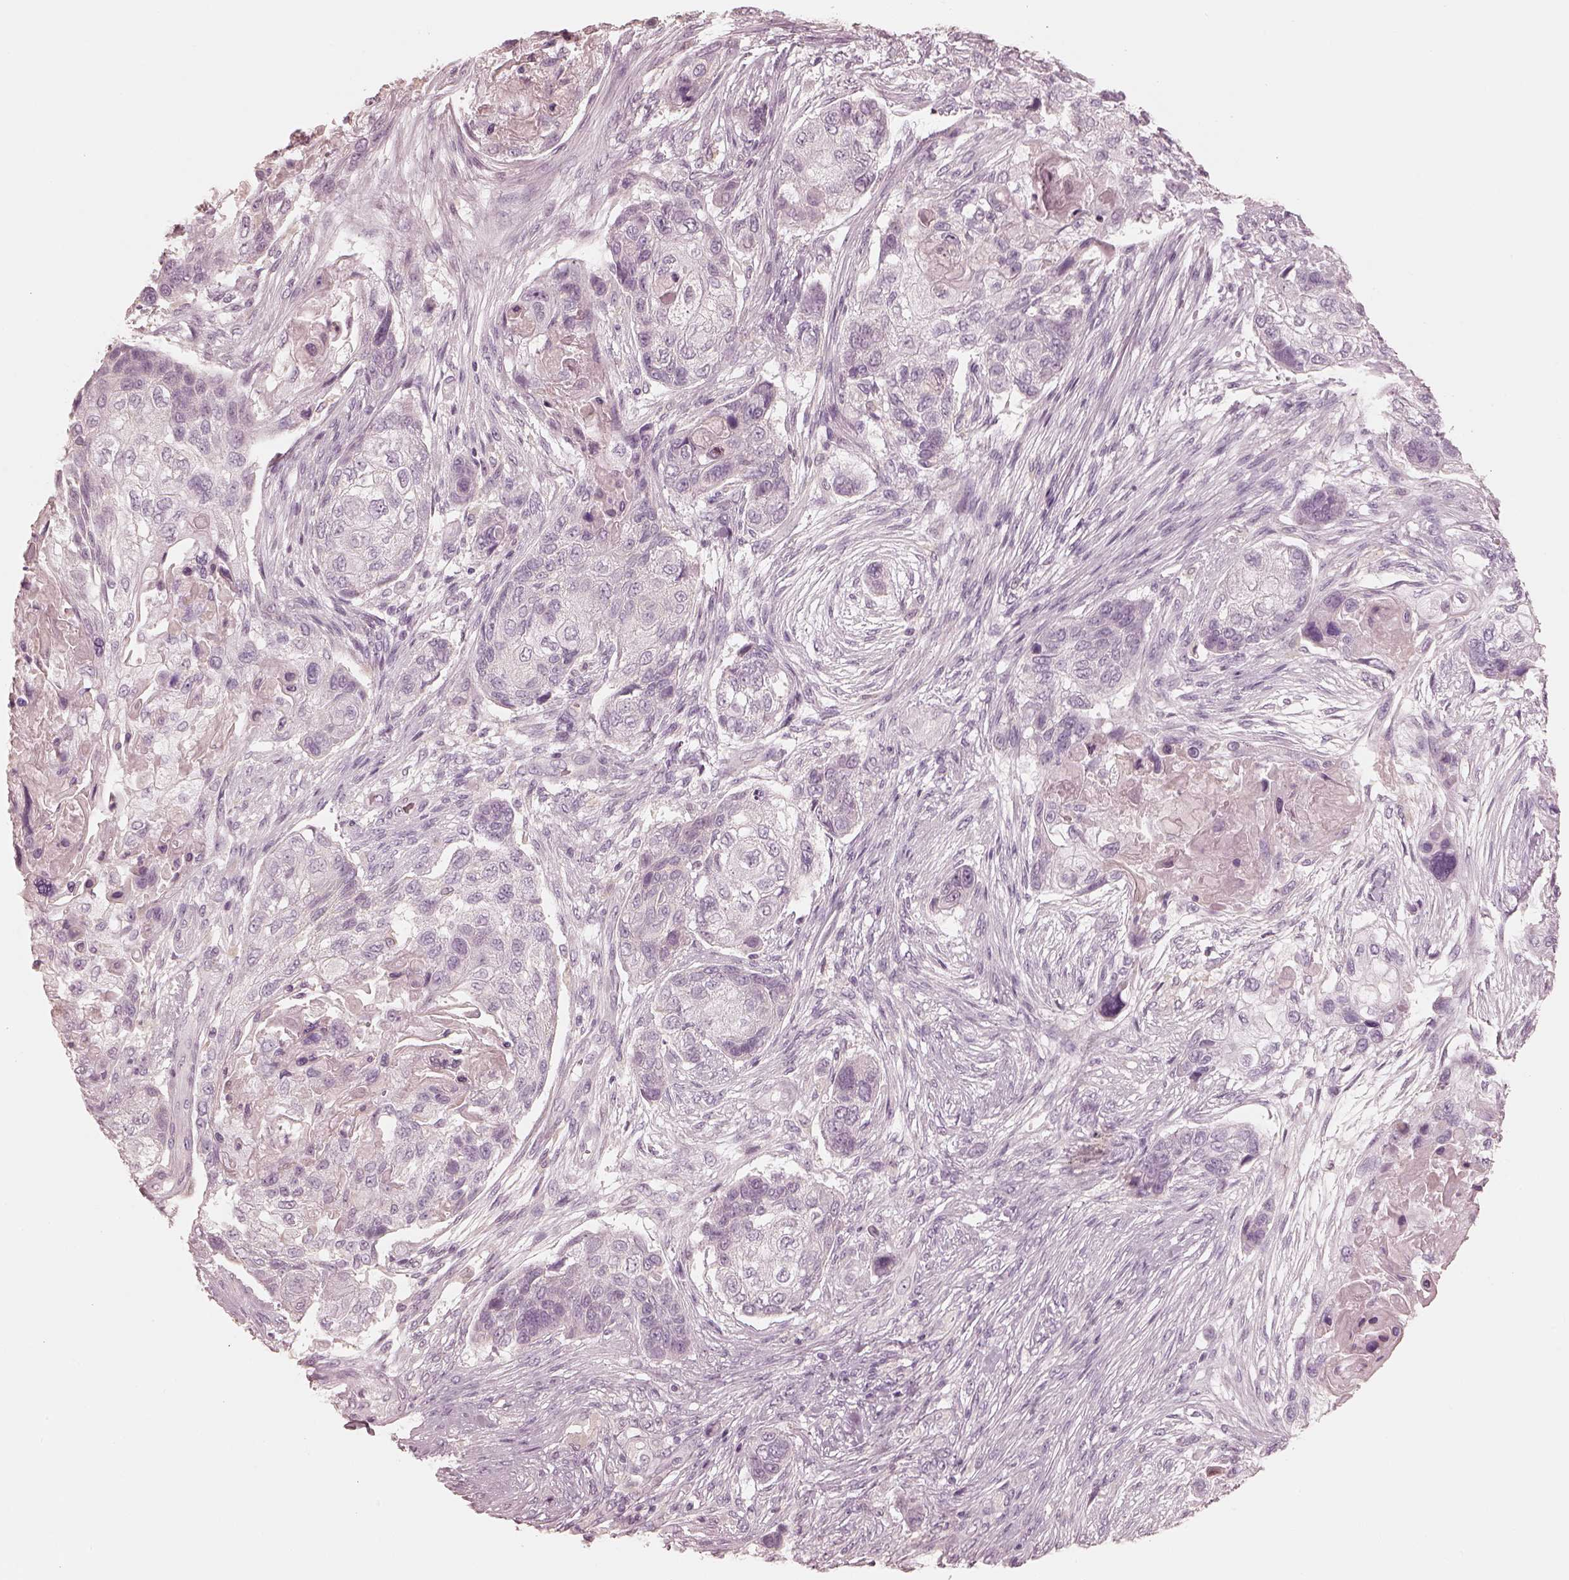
{"staining": {"intensity": "negative", "quantity": "none", "location": "none"}, "tissue": "lung cancer", "cell_type": "Tumor cells", "image_type": "cancer", "snomed": [{"axis": "morphology", "description": "Squamous cell carcinoma, NOS"}, {"axis": "topography", "description": "Lung"}], "caption": "Squamous cell carcinoma (lung) was stained to show a protein in brown. There is no significant expression in tumor cells.", "gene": "CALR3", "patient": {"sex": "male", "age": 69}}